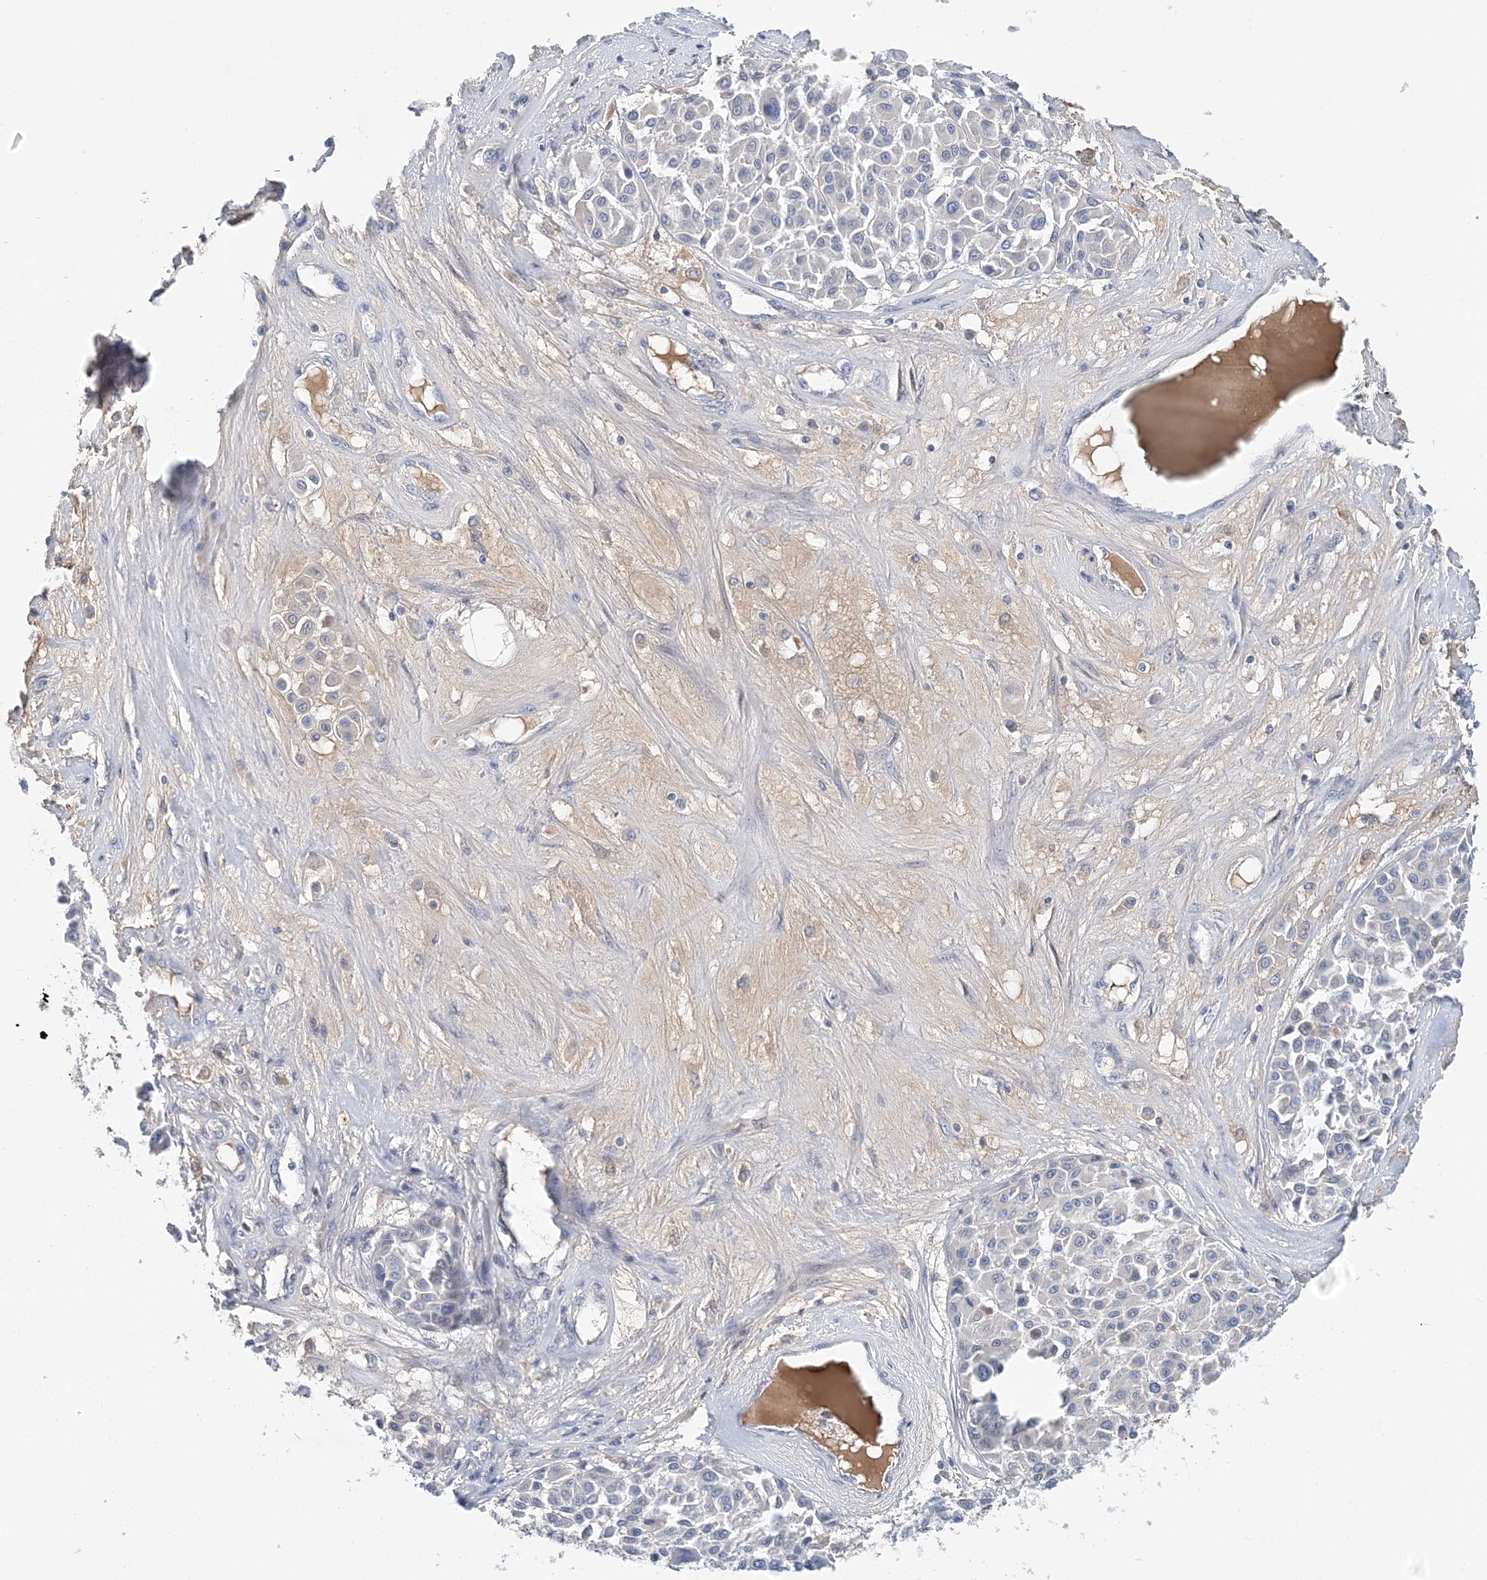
{"staining": {"intensity": "negative", "quantity": "none", "location": "none"}, "tissue": "melanoma", "cell_type": "Tumor cells", "image_type": "cancer", "snomed": [{"axis": "morphology", "description": "Malignant melanoma, Metastatic site"}, {"axis": "topography", "description": "Soft tissue"}], "caption": "This is a image of immunohistochemistry (IHC) staining of melanoma, which shows no staining in tumor cells. (Stains: DAB (3,3'-diaminobenzidine) IHC with hematoxylin counter stain, Microscopy: brightfield microscopy at high magnification).", "gene": "LRRIQ4", "patient": {"sex": "male", "age": 41}}